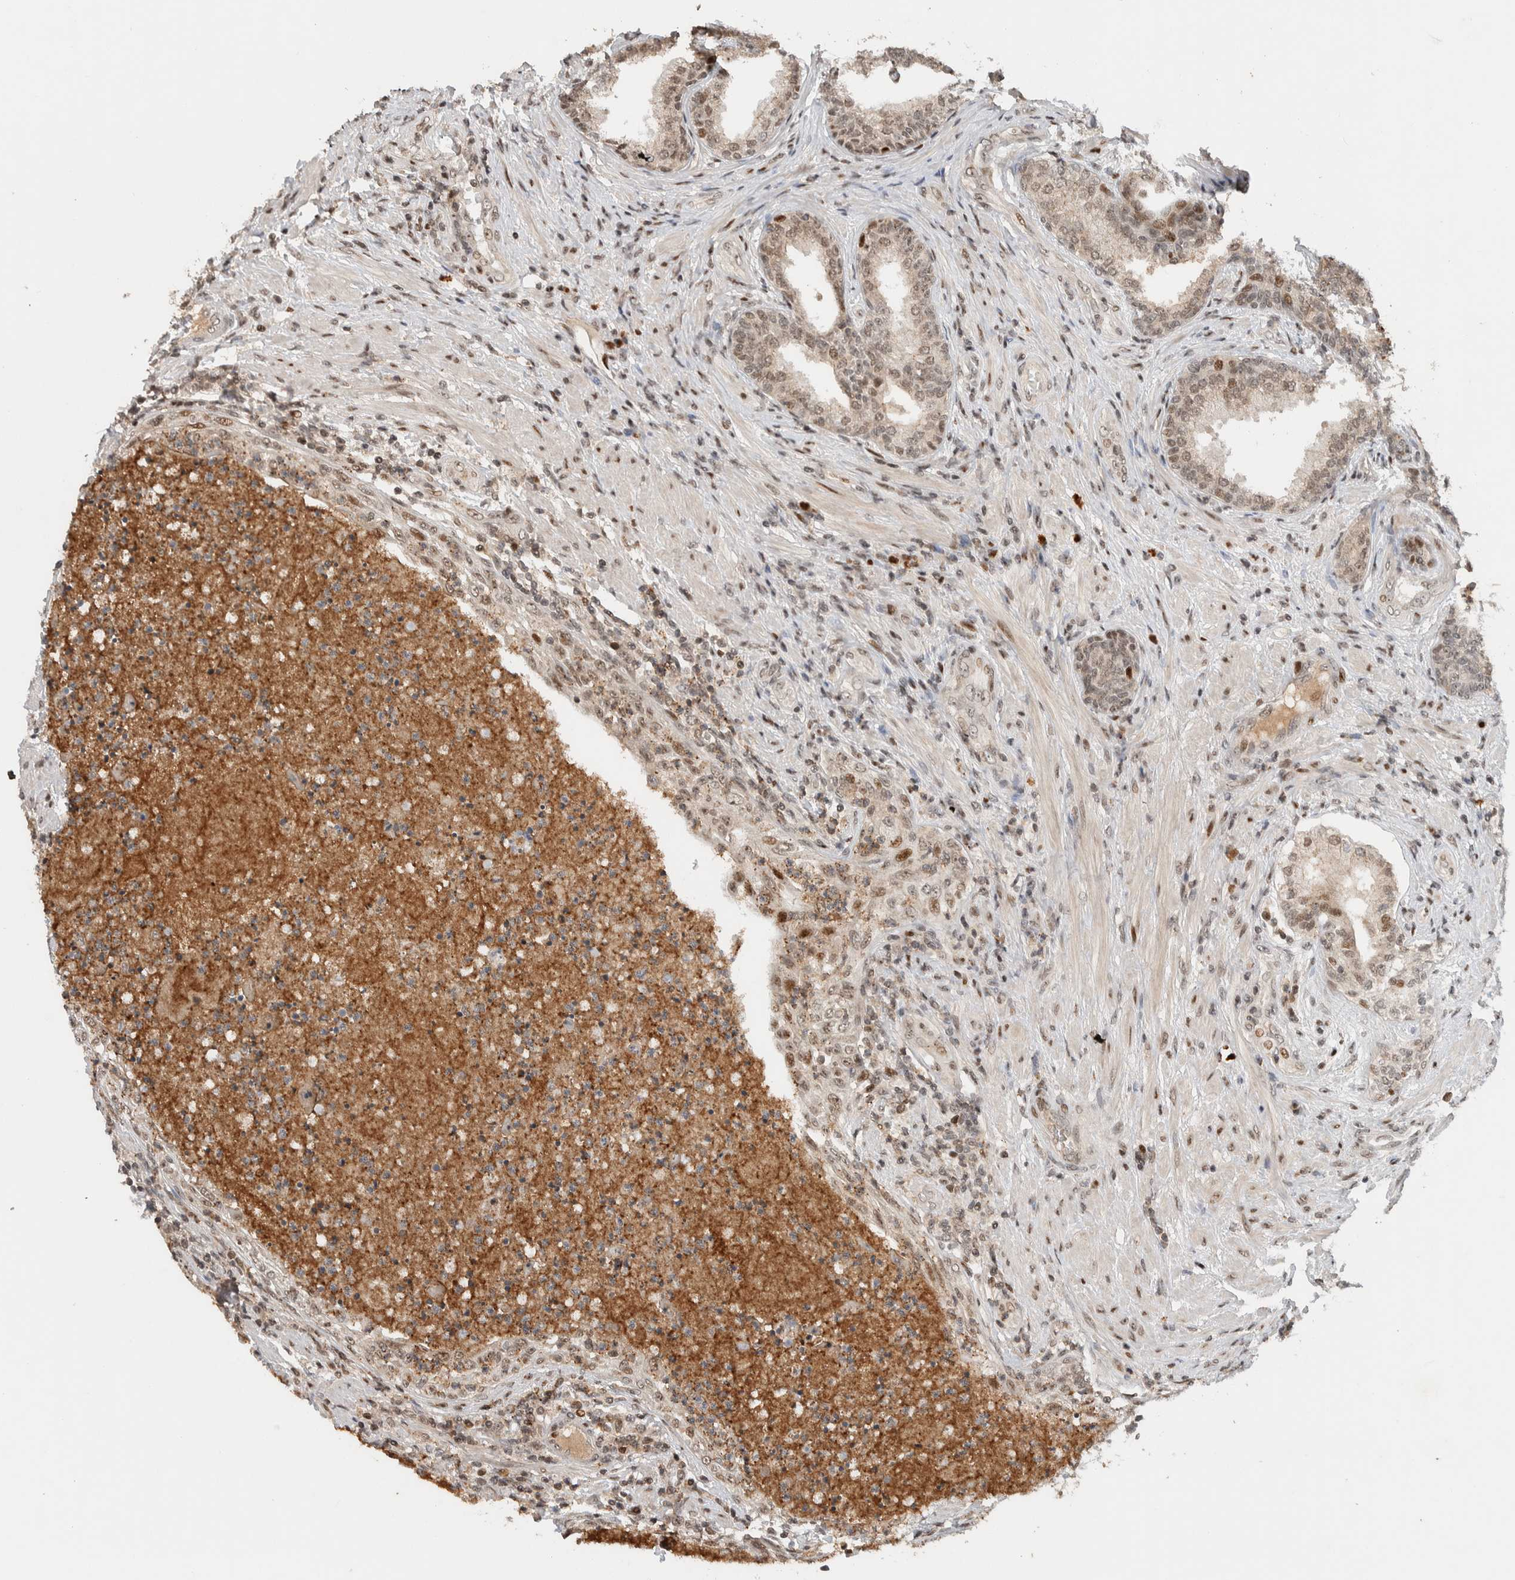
{"staining": {"intensity": "moderate", "quantity": "25%-75%", "location": "cytoplasmic/membranous,nuclear"}, "tissue": "prostate", "cell_type": "Glandular cells", "image_type": "normal", "snomed": [{"axis": "morphology", "description": "Normal tissue, NOS"}, {"axis": "topography", "description": "Prostate"}], "caption": "Benign prostate demonstrates moderate cytoplasmic/membranous,nuclear staining in approximately 25%-75% of glandular cells, visualized by immunohistochemistry. Nuclei are stained in blue.", "gene": "ZNF521", "patient": {"sex": "male", "age": 76}}